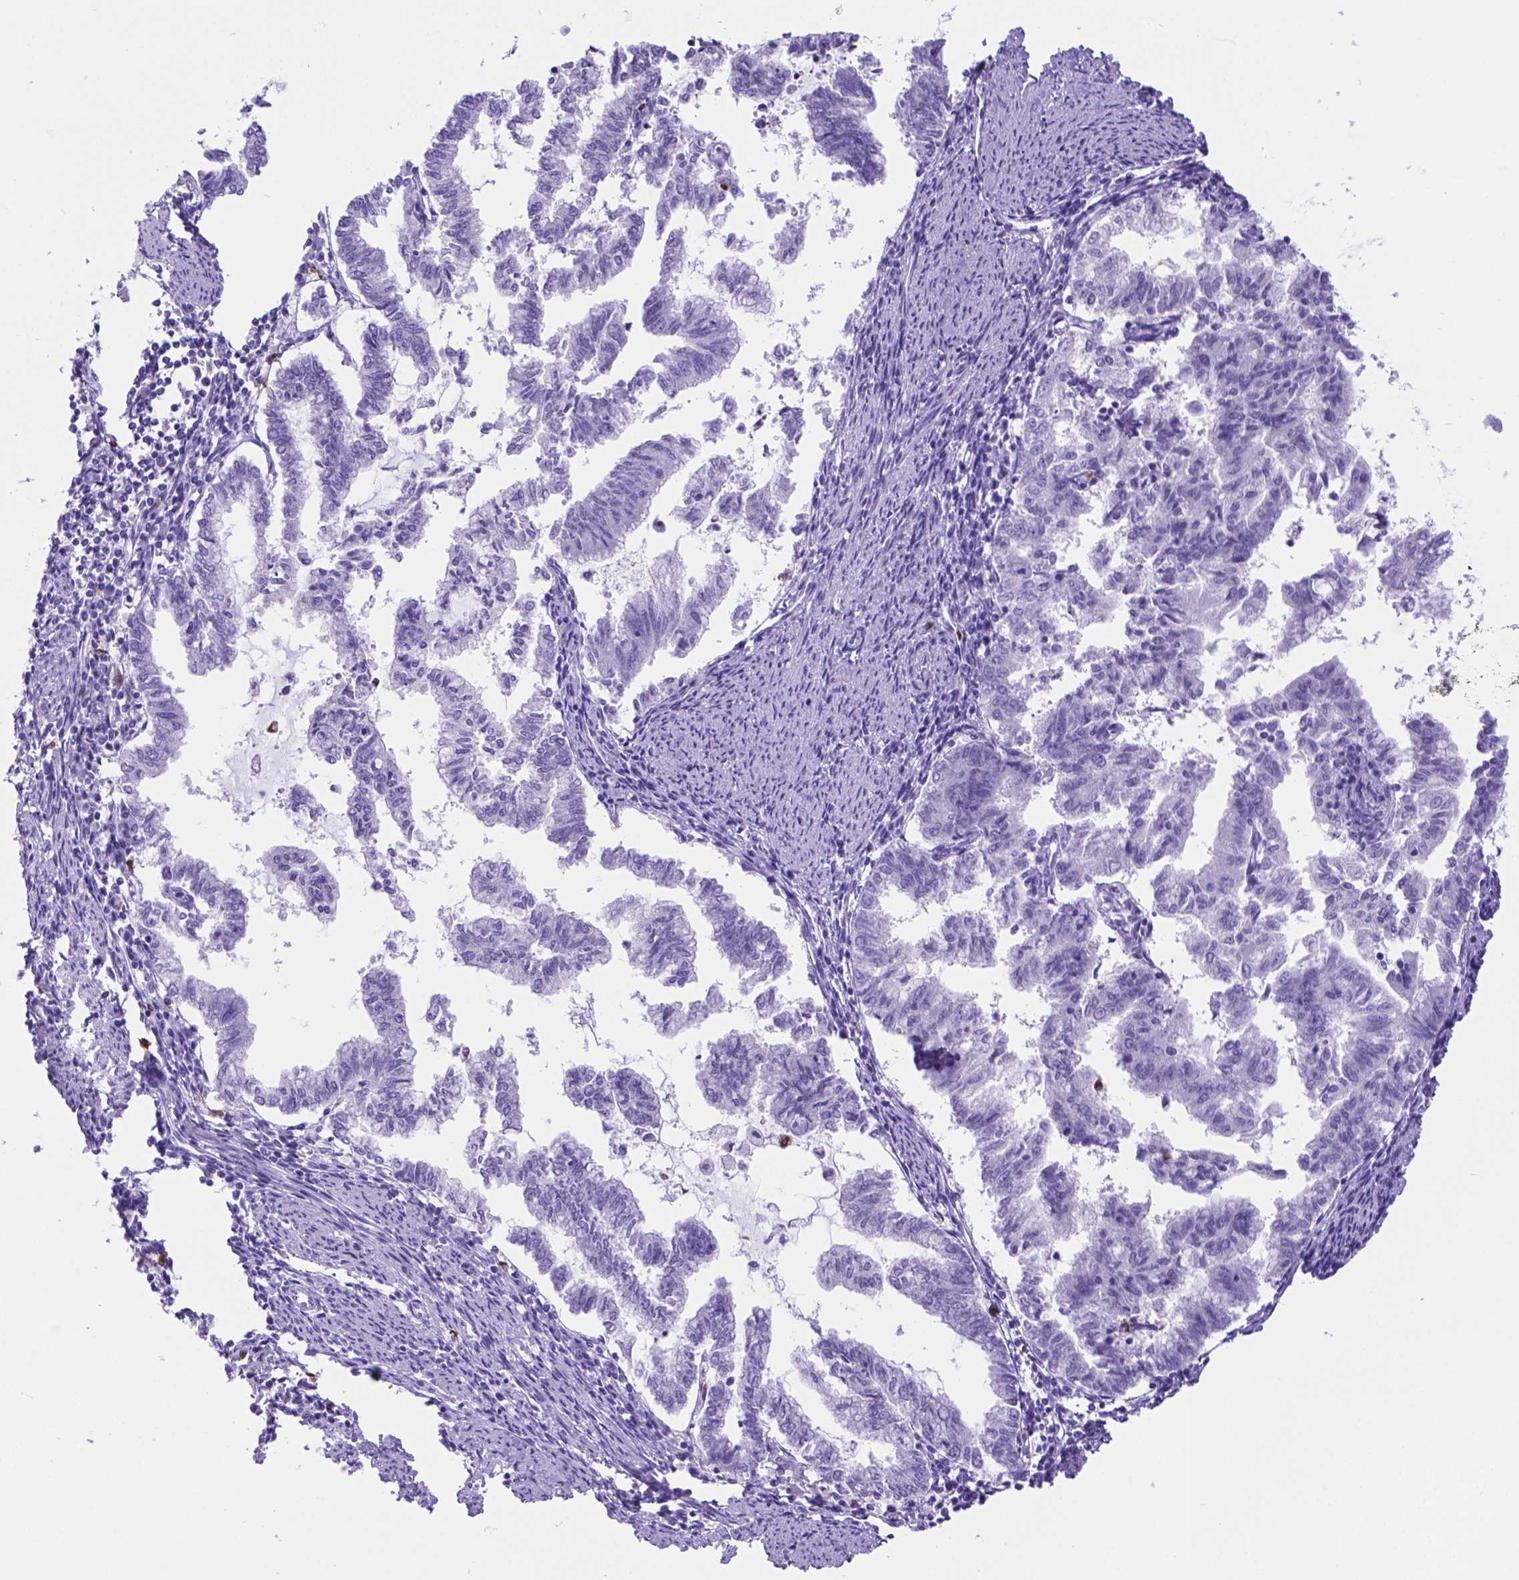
{"staining": {"intensity": "negative", "quantity": "none", "location": "none"}, "tissue": "endometrial cancer", "cell_type": "Tumor cells", "image_type": "cancer", "snomed": [{"axis": "morphology", "description": "Adenocarcinoma, NOS"}, {"axis": "topography", "description": "Endometrium"}], "caption": "Tumor cells show no significant protein staining in endometrial cancer (adenocarcinoma). (Stains: DAB IHC with hematoxylin counter stain, Microscopy: brightfield microscopy at high magnification).", "gene": "LZTR1", "patient": {"sex": "female", "age": 79}}